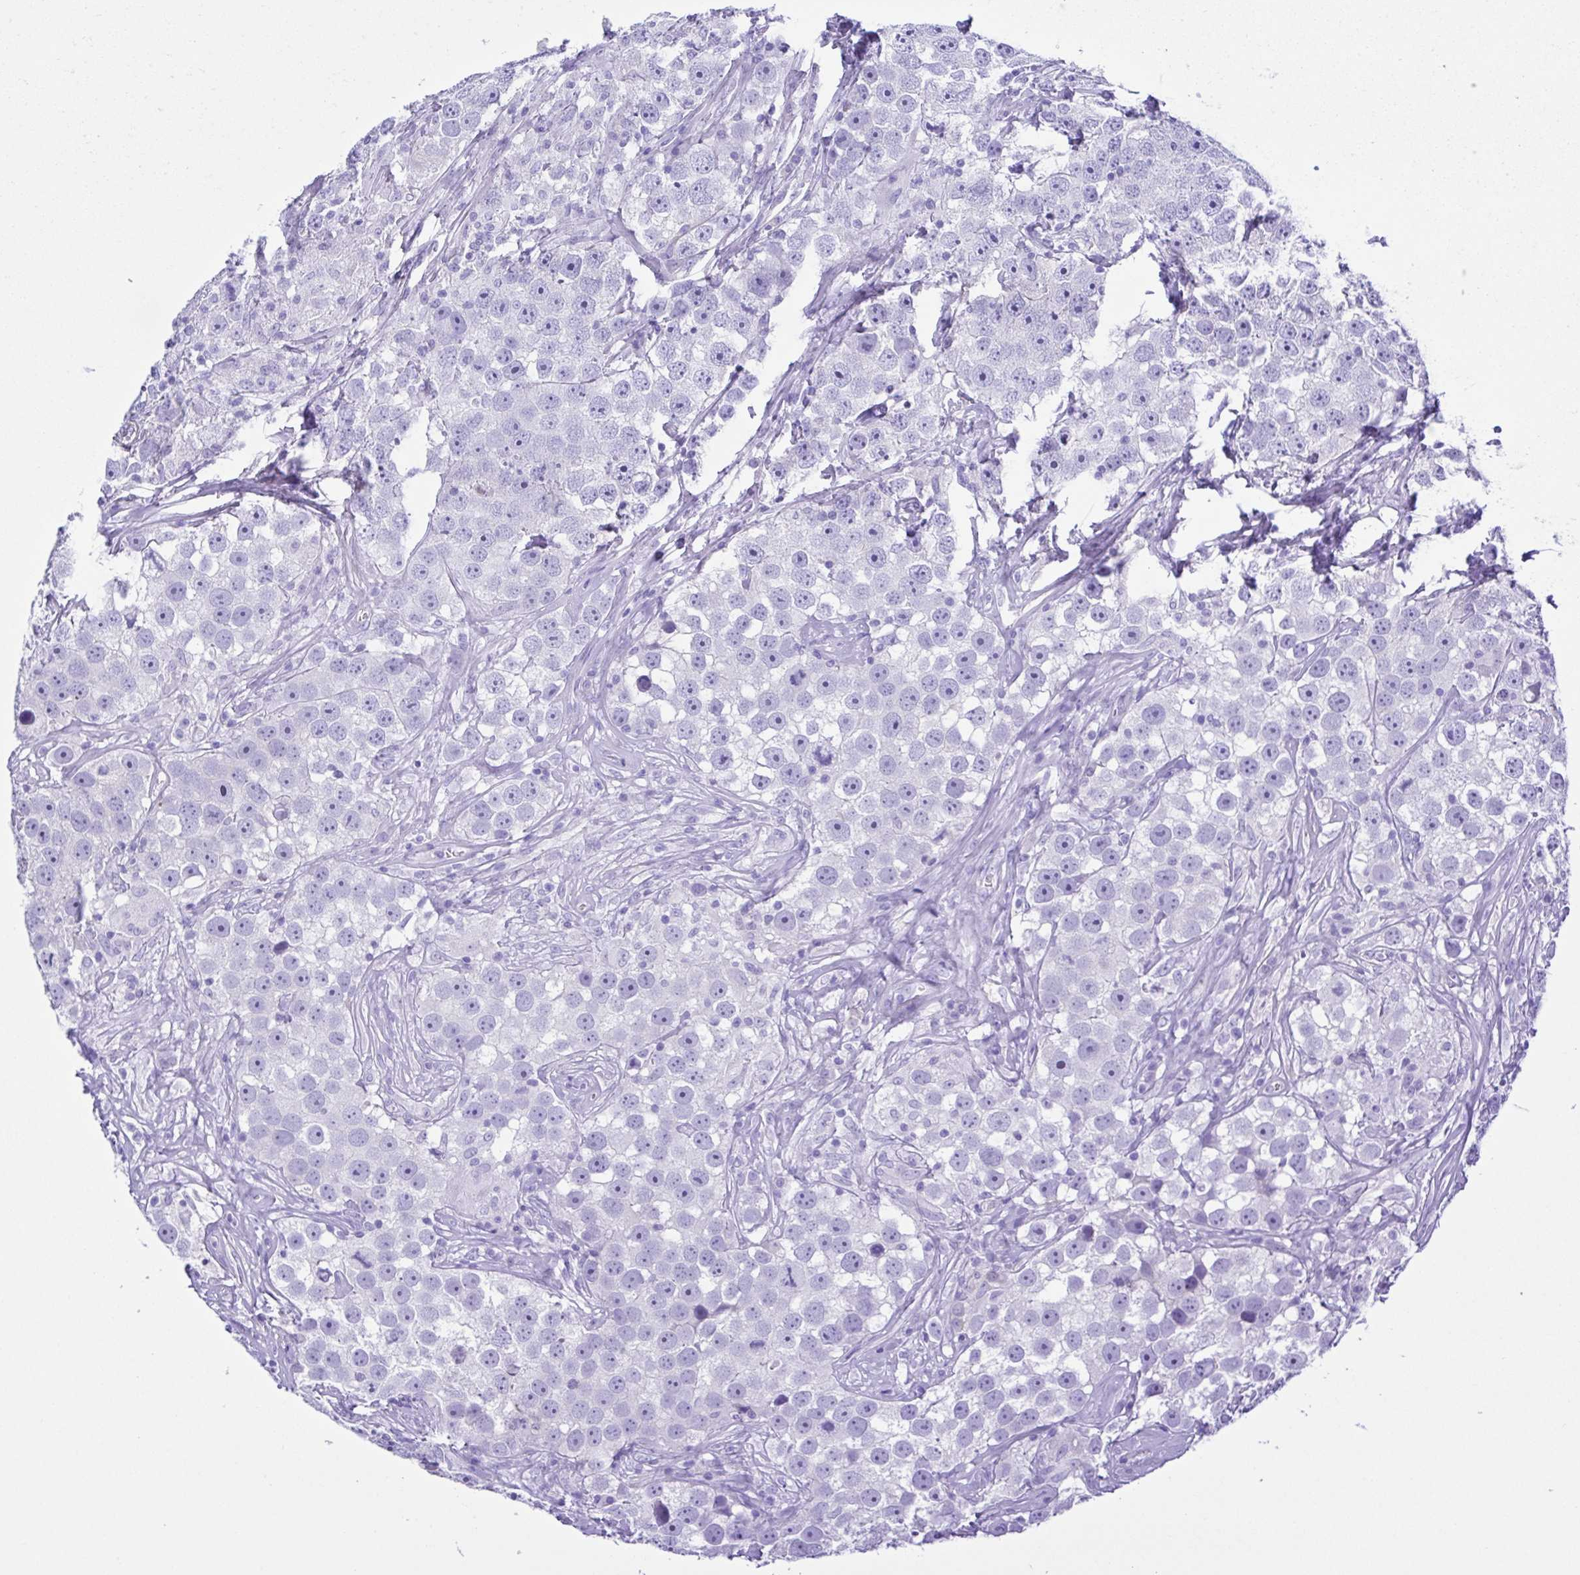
{"staining": {"intensity": "negative", "quantity": "none", "location": "none"}, "tissue": "testis cancer", "cell_type": "Tumor cells", "image_type": "cancer", "snomed": [{"axis": "morphology", "description": "Seminoma, NOS"}, {"axis": "topography", "description": "Testis"}], "caption": "Tumor cells are negative for brown protein staining in testis cancer (seminoma). The staining is performed using DAB (3,3'-diaminobenzidine) brown chromogen with nuclei counter-stained in using hematoxylin.", "gene": "CYP11A1", "patient": {"sex": "male", "age": 49}}